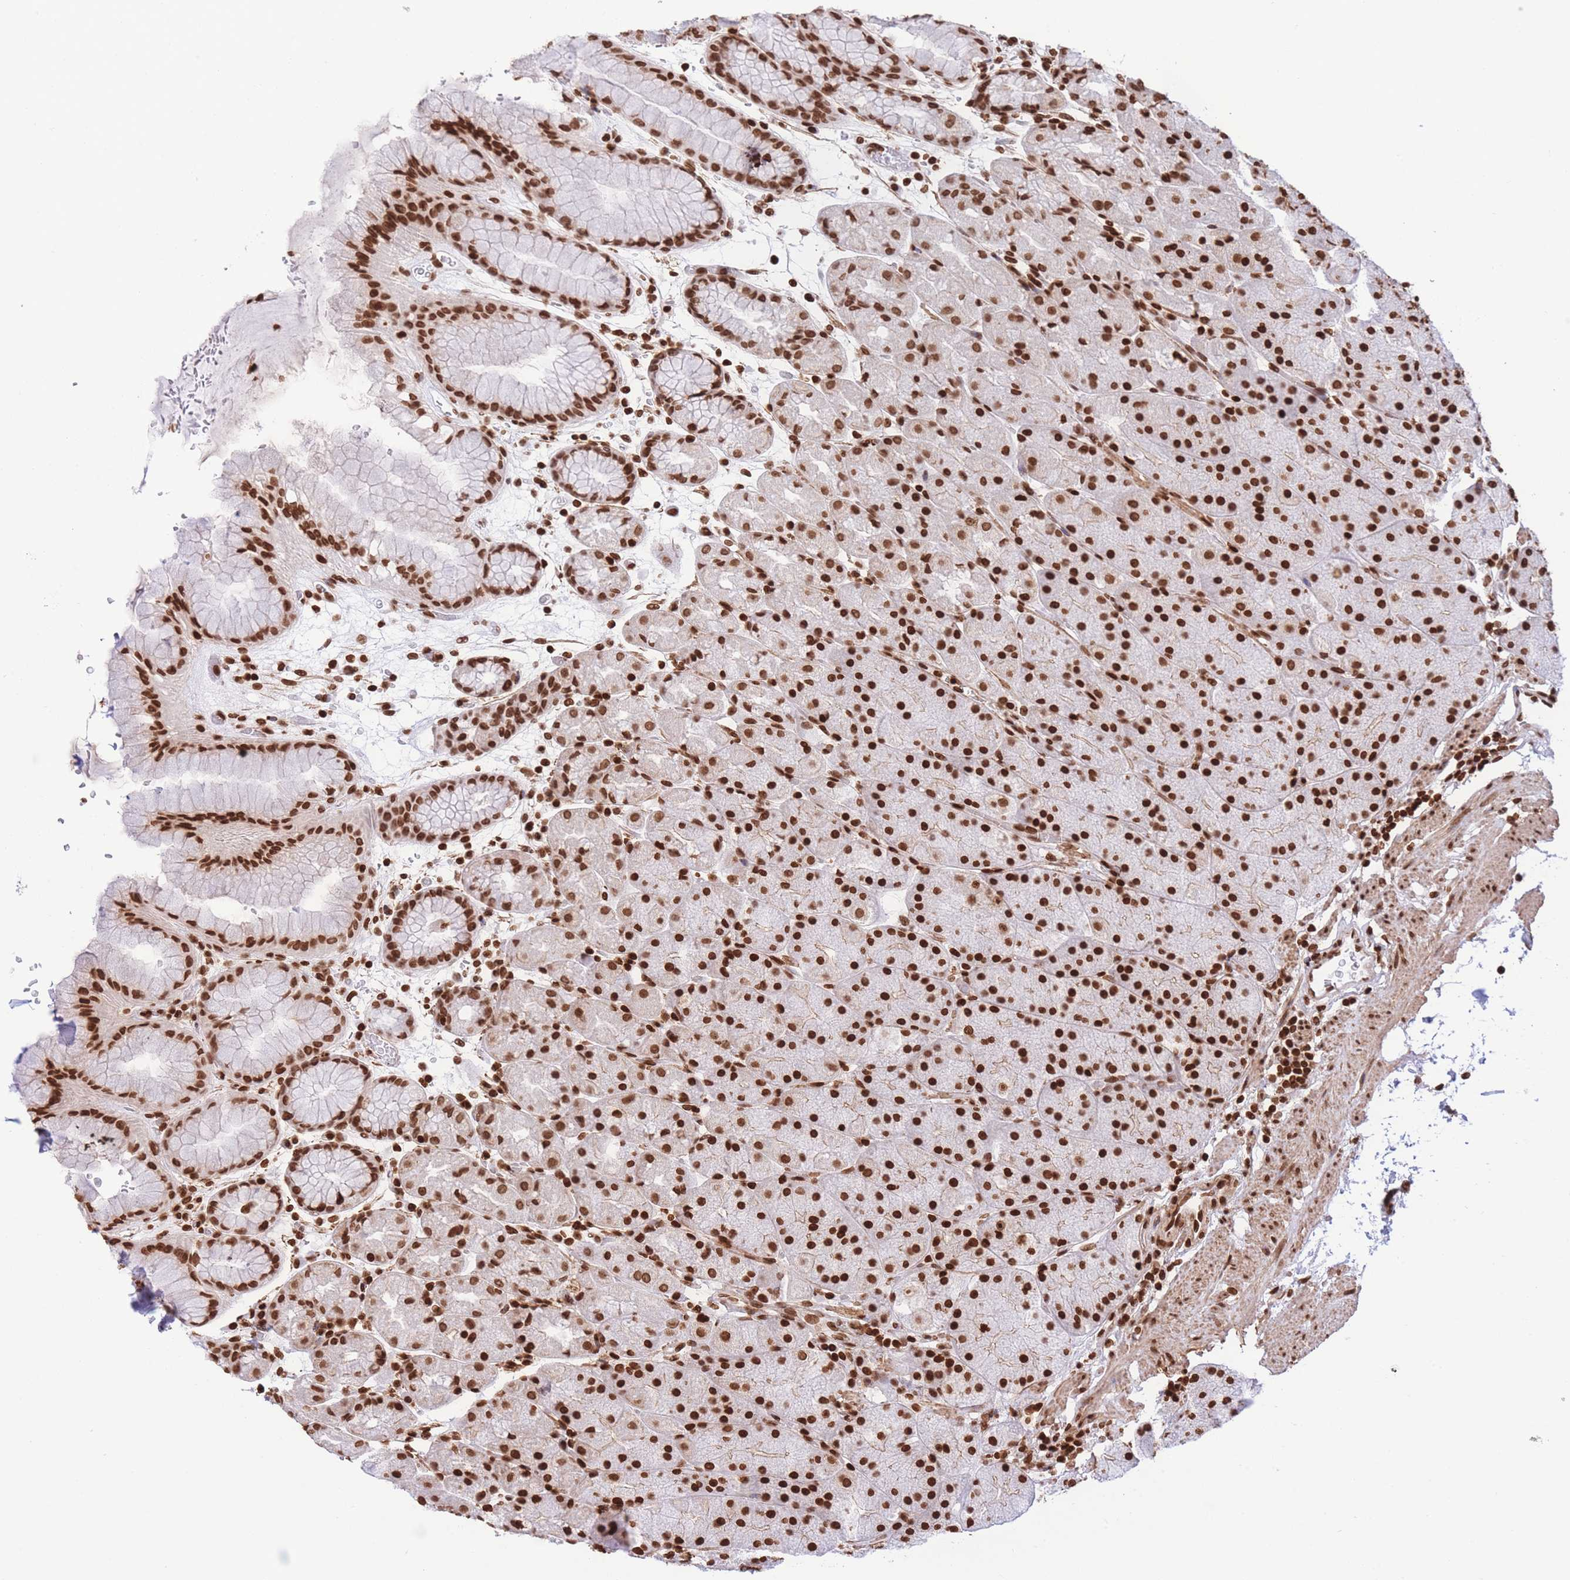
{"staining": {"intensity": "strong", "quantity": ">75%", "location": "nuclear"}, "tissue": "stomach", "cell_type": "Glandular cells", "image_type": "normal", "snomed": [{"axis": "morphology", "description": "Normal tissue, NOS"}, {"axis": "topography", "description": "Stomach, upper"}, {"axis": "topography", "description": "Stomach, lower"}], "caption": "This image demonstrates IHC staining of benign stomach, with high strong nuclear positivity in approximately >75% of glandular cells.", "gene": "H2BC10", "patient": {"sex": "male", "age": 67}}